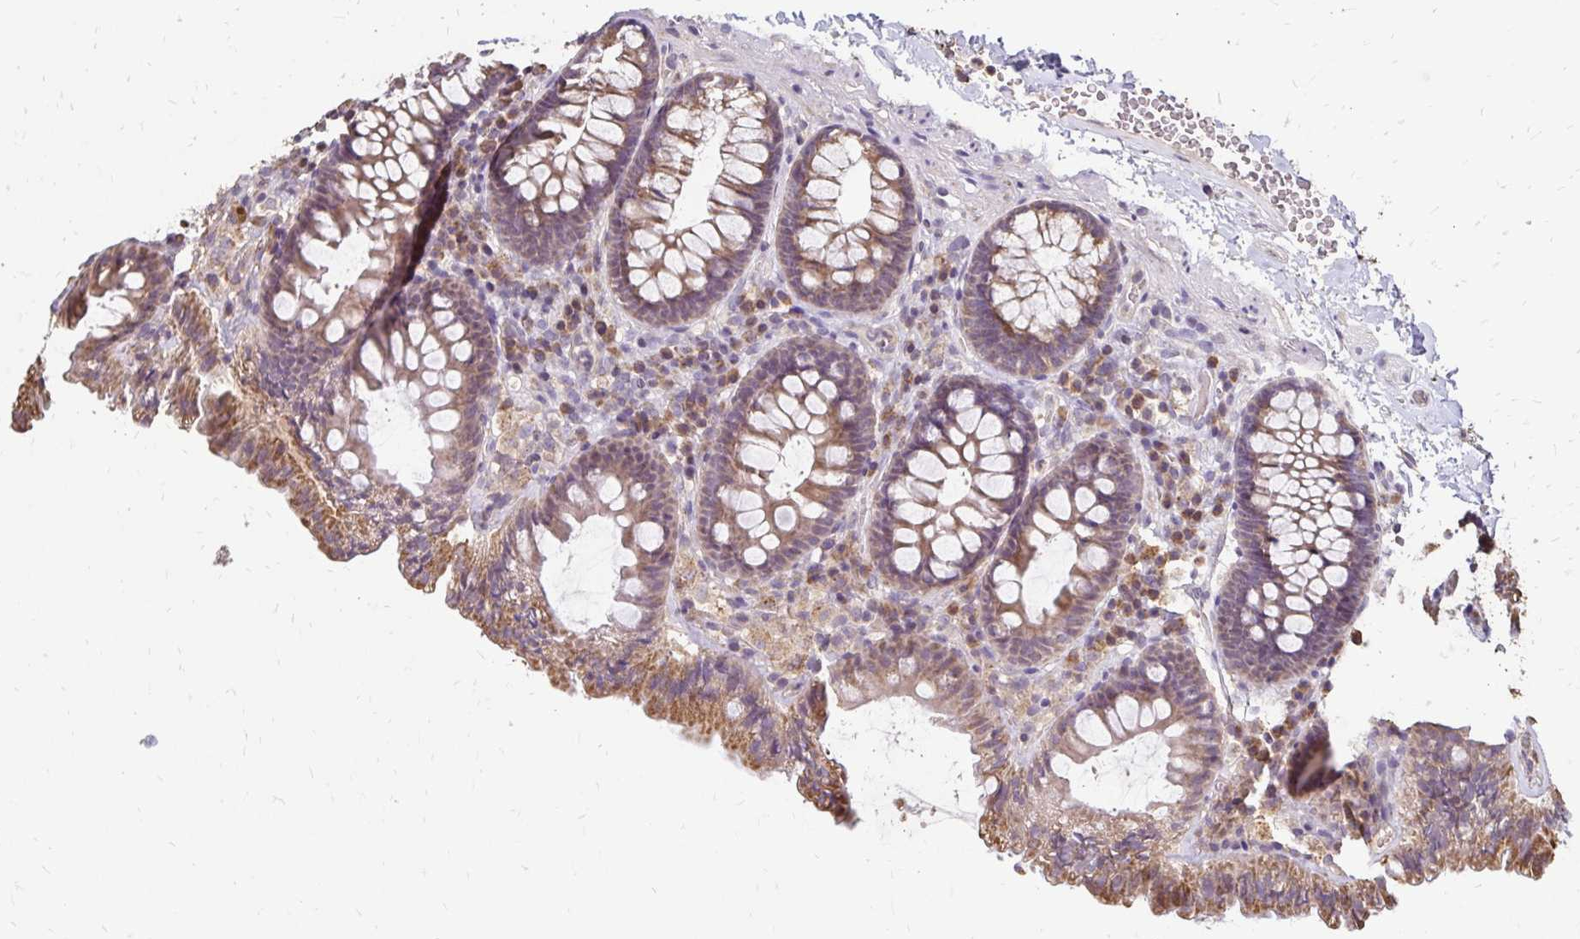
{"staining": {"intensity": "moderate", "quantity": ">75%", "location": "cytoplasmic/membranous"}, "tissue": "colon", "cell_type": "Glandular cells", "image_type": "normal", "snomed": [{"axis": "morphology", "description": "Normal tissue, NOS"}, {"axis": "topography", "description": "Colon"}, {"axis": "topography", "description": "Peripheral nerve tissue"}], "caption": "Glandular cells reveal medium levels of moderate cytoplasmic/membranous expression in about >75% of cells in unremarkable human colon.", "gene": "EMC10", "patient": {"sex": "male", "age": 84}}